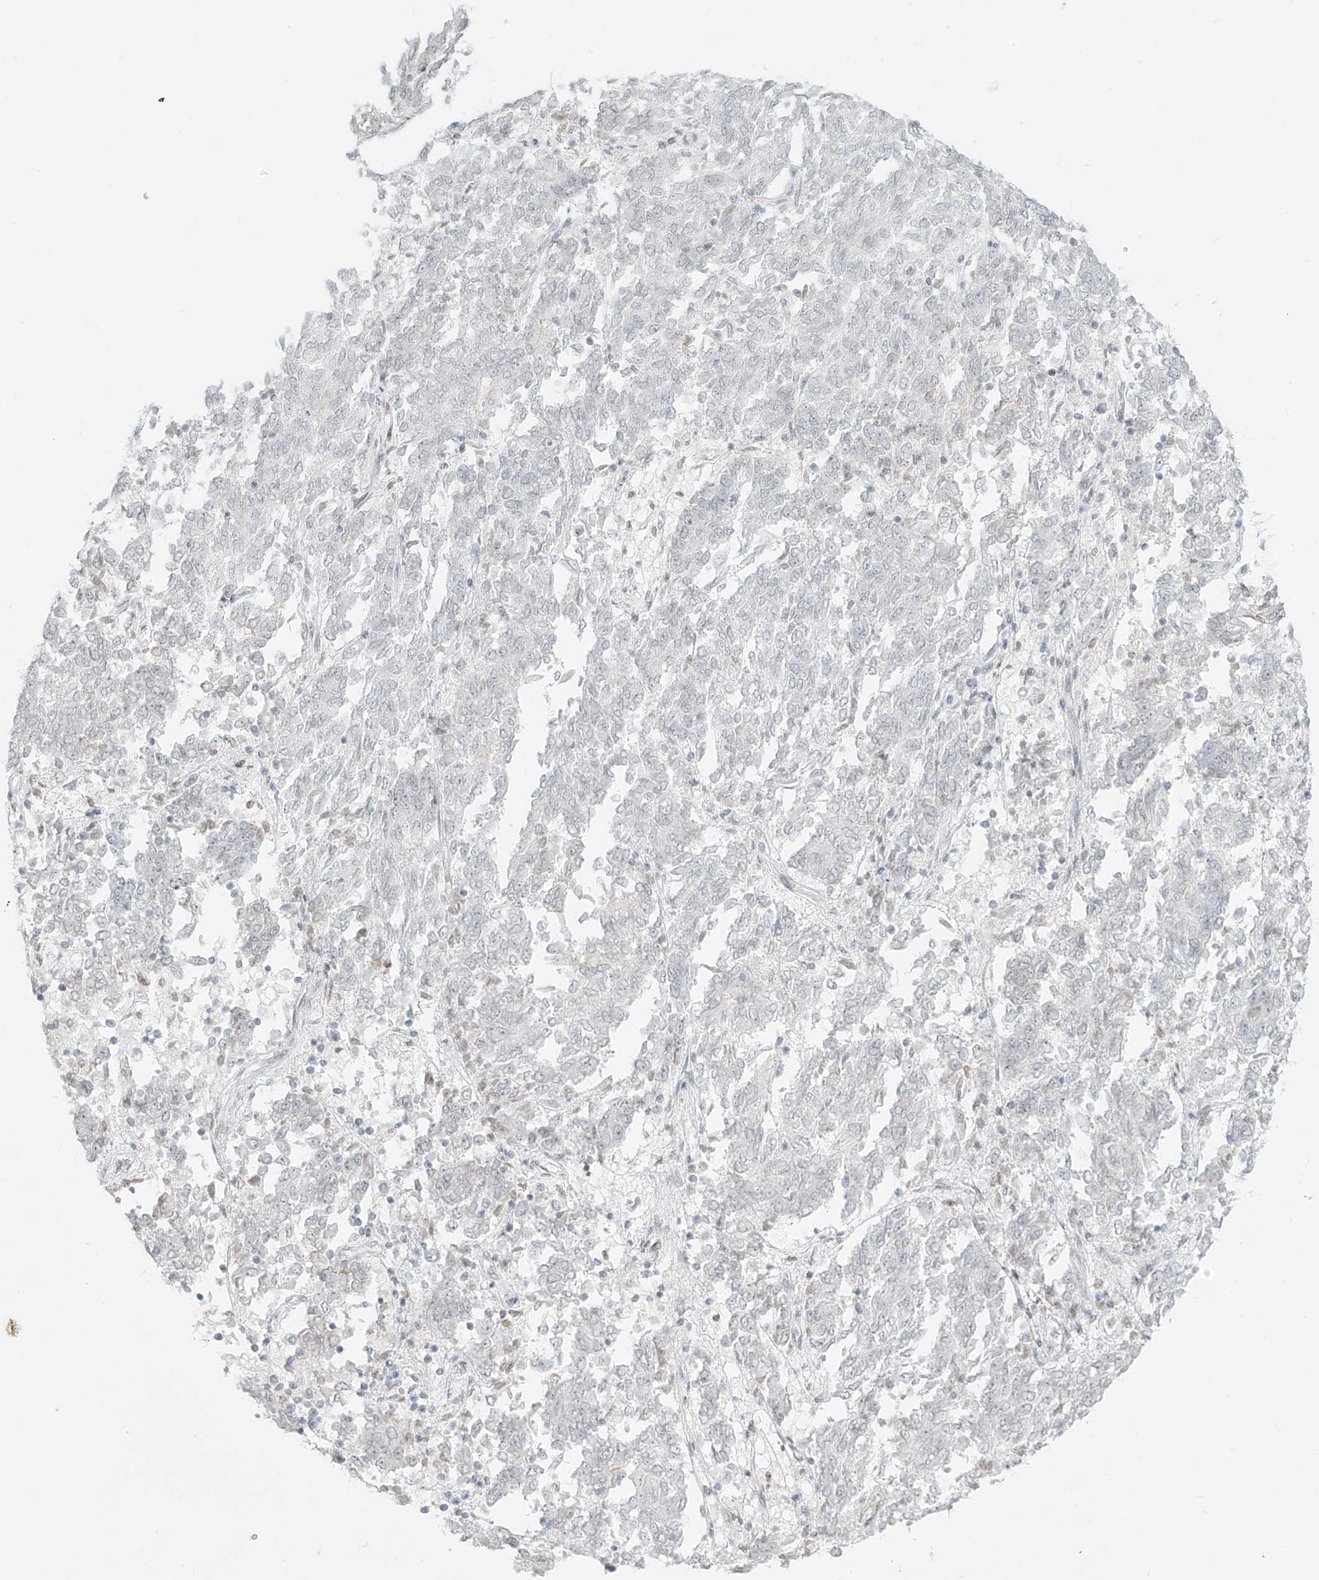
{"staining": {"intensity": "negative", "quantity": "none", "location": "none"}, "tissue": "endometrial cancer", "cell_type": "Tumor cells", "image_type": "cancer", "snomed": [{"axis": "morphology", "description": "Adenocarcinoma, NOS"}, {"axis": "topography", "description": "Endometrium"}], "caption": "Endometrial cancer was stained to show a protein in brown. There is no significant positivity in tumor cells. The staining is performed using DAB brown chromogen with nuclei counter-stained in using hematoxylin.", "gene": "OSBPL7", "patient": {"sex": "female", "age": 80}}